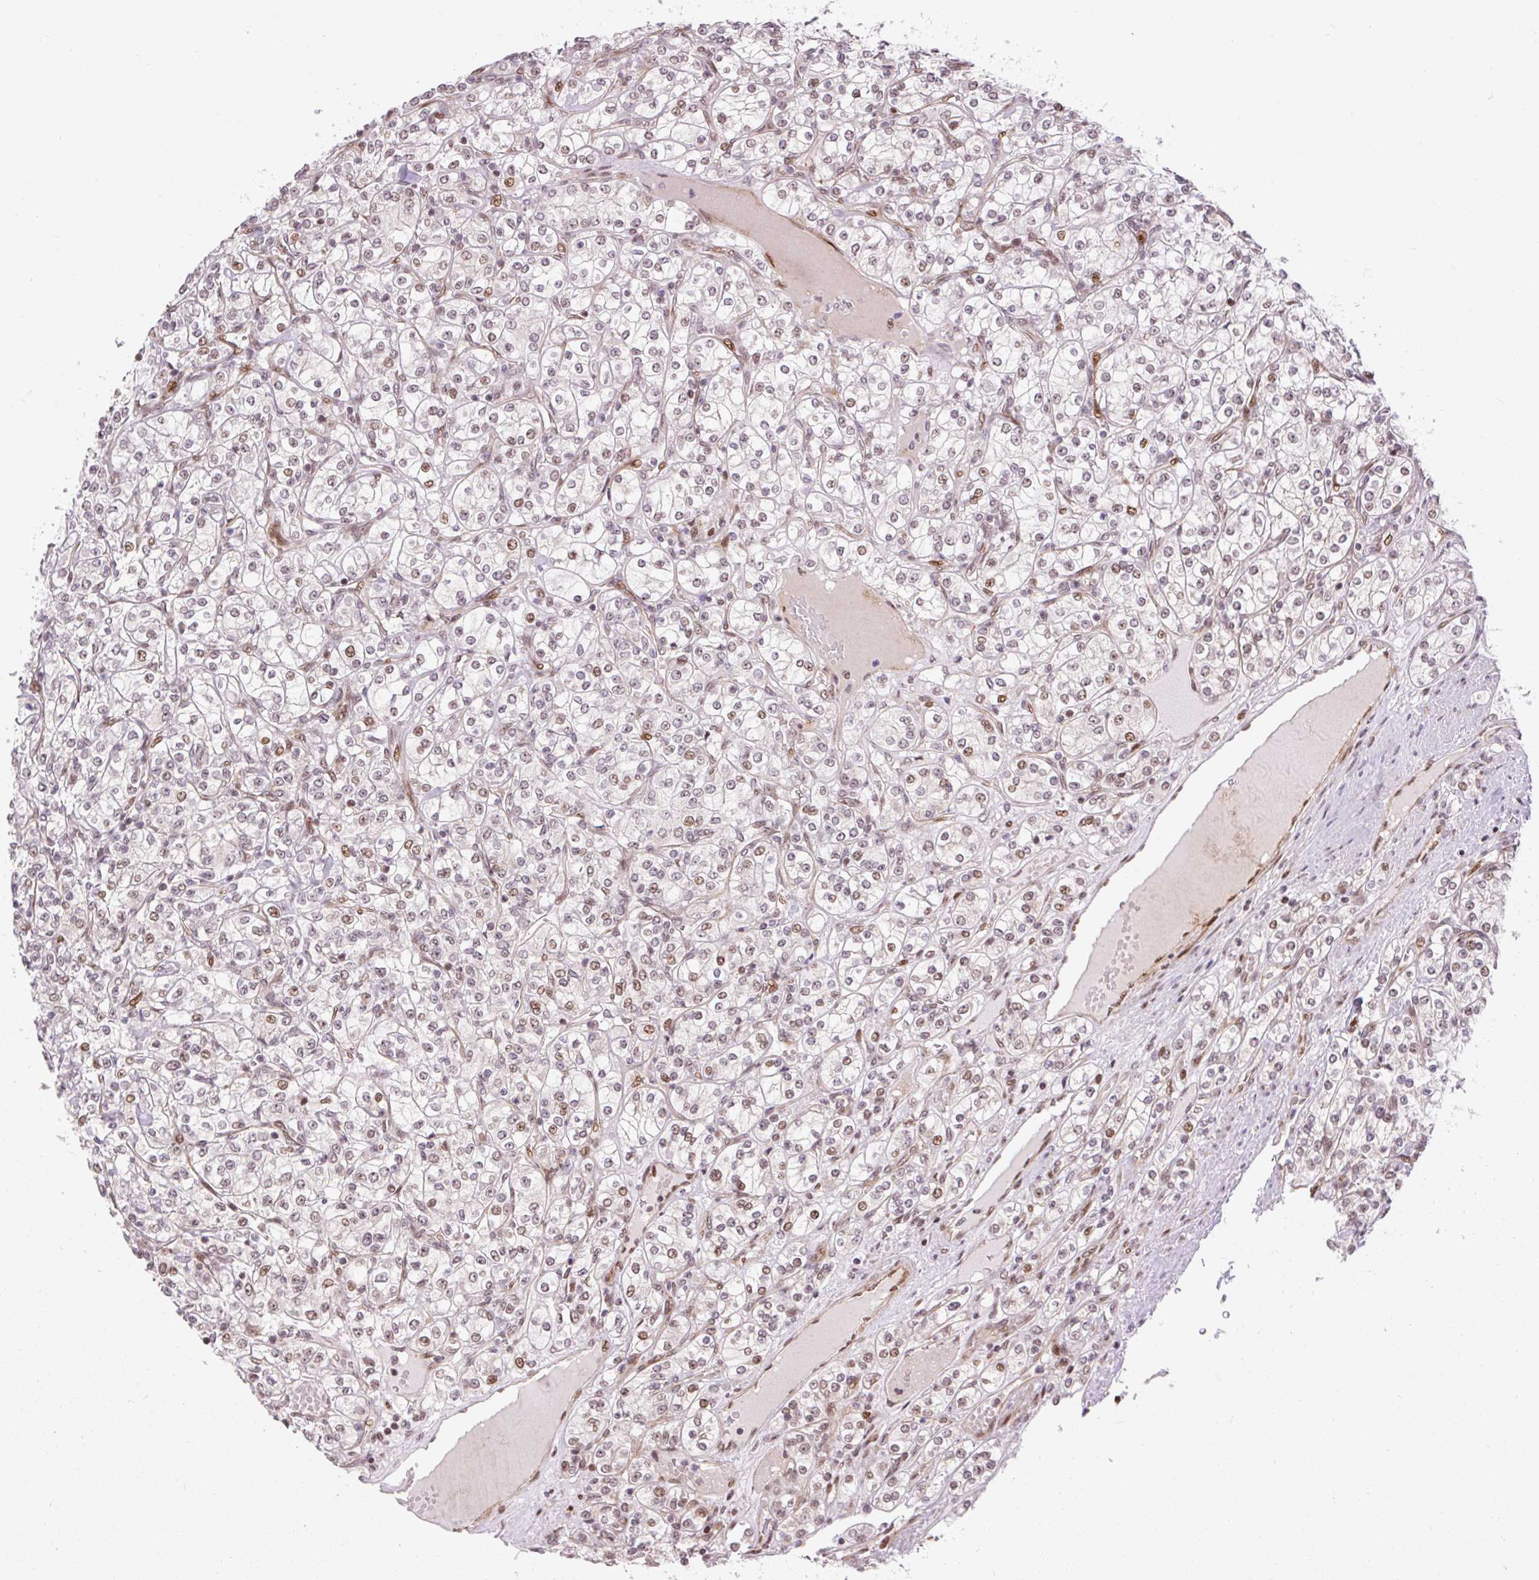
{"staining": {"intensity": "moderate", "quantity": "25%-75%", "location": "nuclear"}, "tissue": "renal cancer", "cell_type": "Tumor cells", "image_type": "cancer", "snomed": [{"axis": "morphology", "description": "Adenocarcinoma, NOS"}, {"axis": "topography", "description": "Kidney"}], "caption": "This image shows renal adenocarcinoma stained with immunohistochemistry to label a protein in brown. The nuclear of tumor cells show moderate positivity for the protein. Nuclei are counter-stained blue.", "gene": "MECOM", "patient": {"sex": "male", "age": 77}}